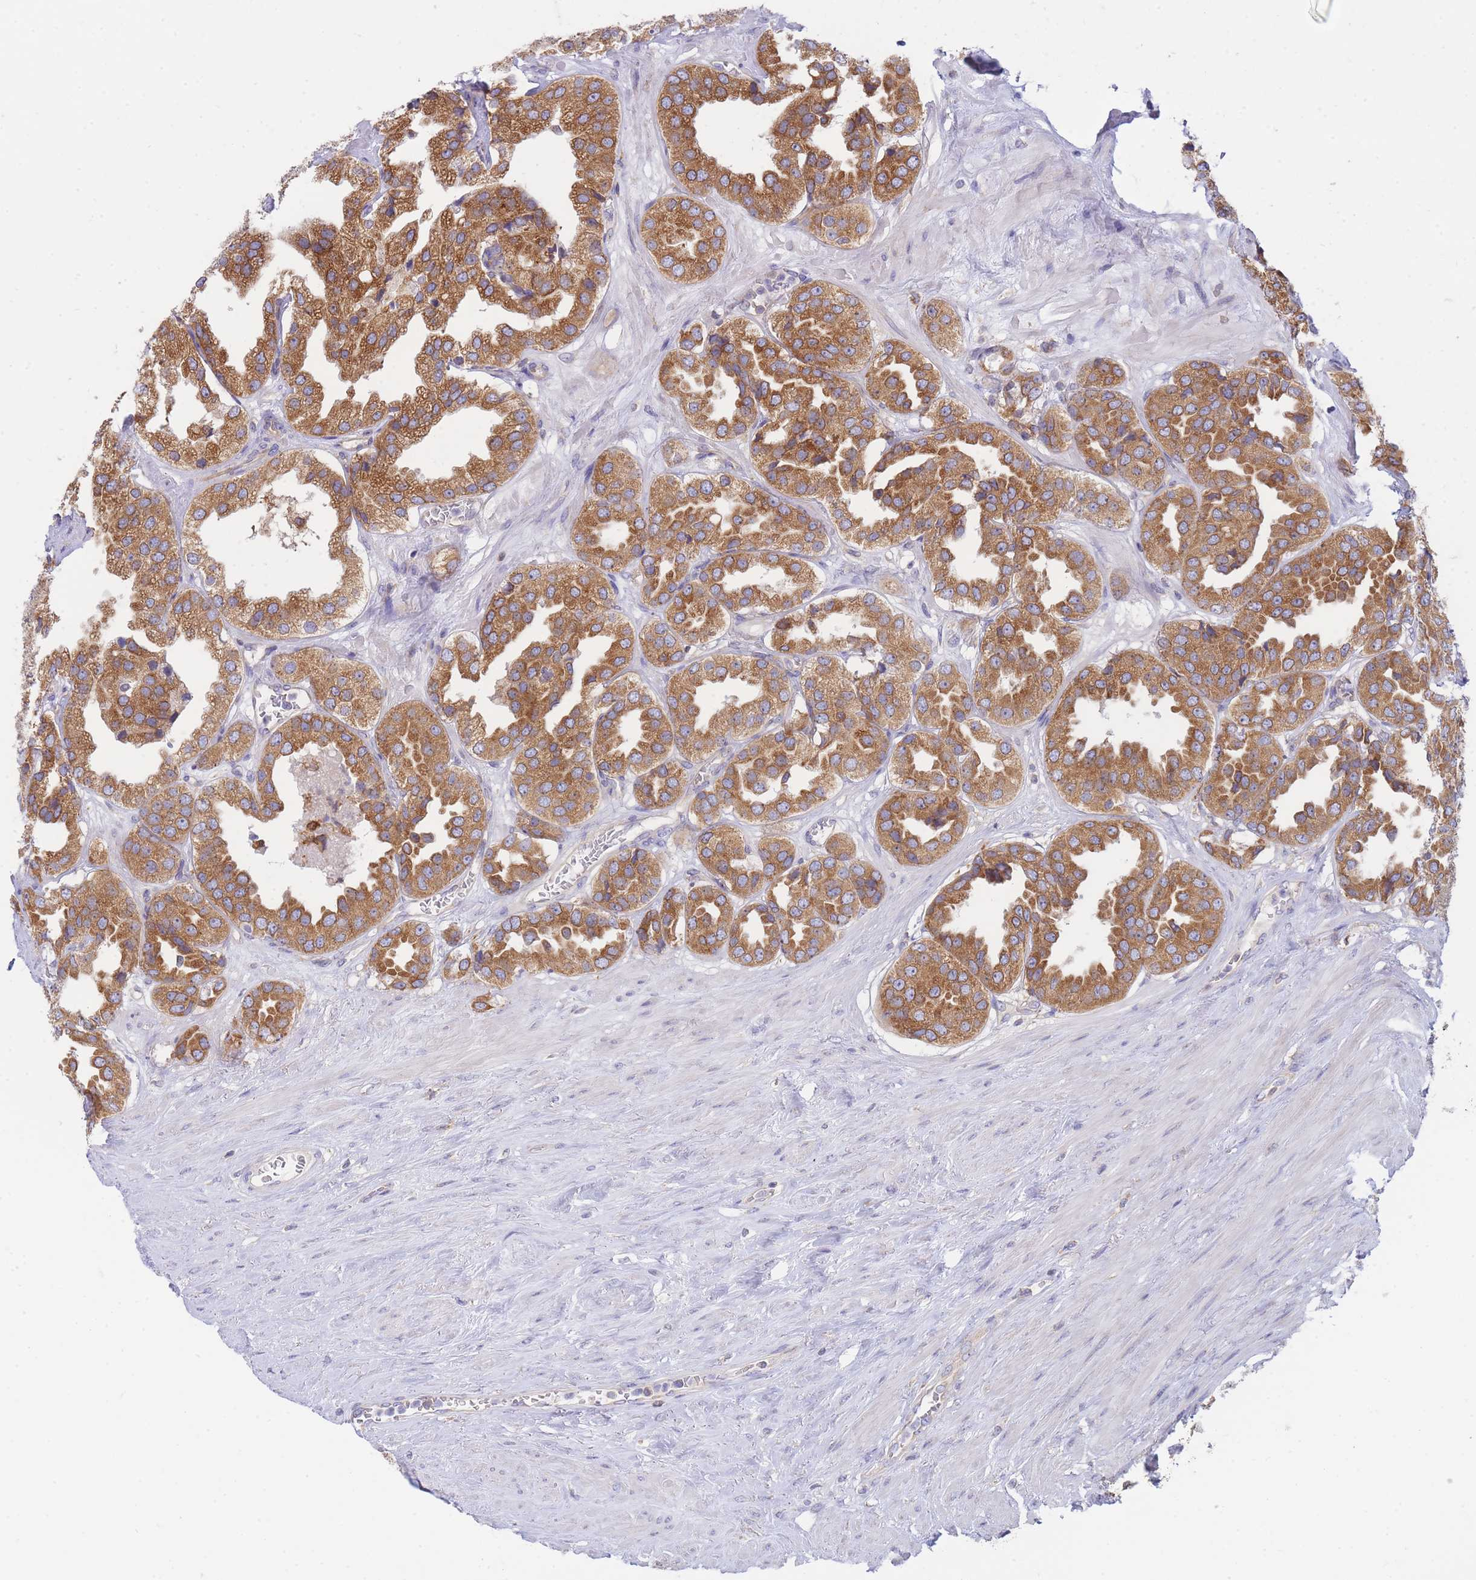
{"staining": {"intensity": "moderate", "quantity": ">75%", "location": "cytoplasmic/membranous"}, "tissue": "prostate cancer", "cell_type": "Tumor cells", "image_type": "cancer", "snomed": [{"axis": "morphology", "description": "Adenocarcinoma, High grade"}, {"axis": "topography", "description": "Prostate"}], "caption": "Prostate high-grade adenocarcinoma was stained to show a protein in brown. There is medium levels of moderate cytoplasmic/membranous positivity in about >75% of tumor cells.", "gene": "SH2B2", "patient": {"sex": "male", "age": 63}}